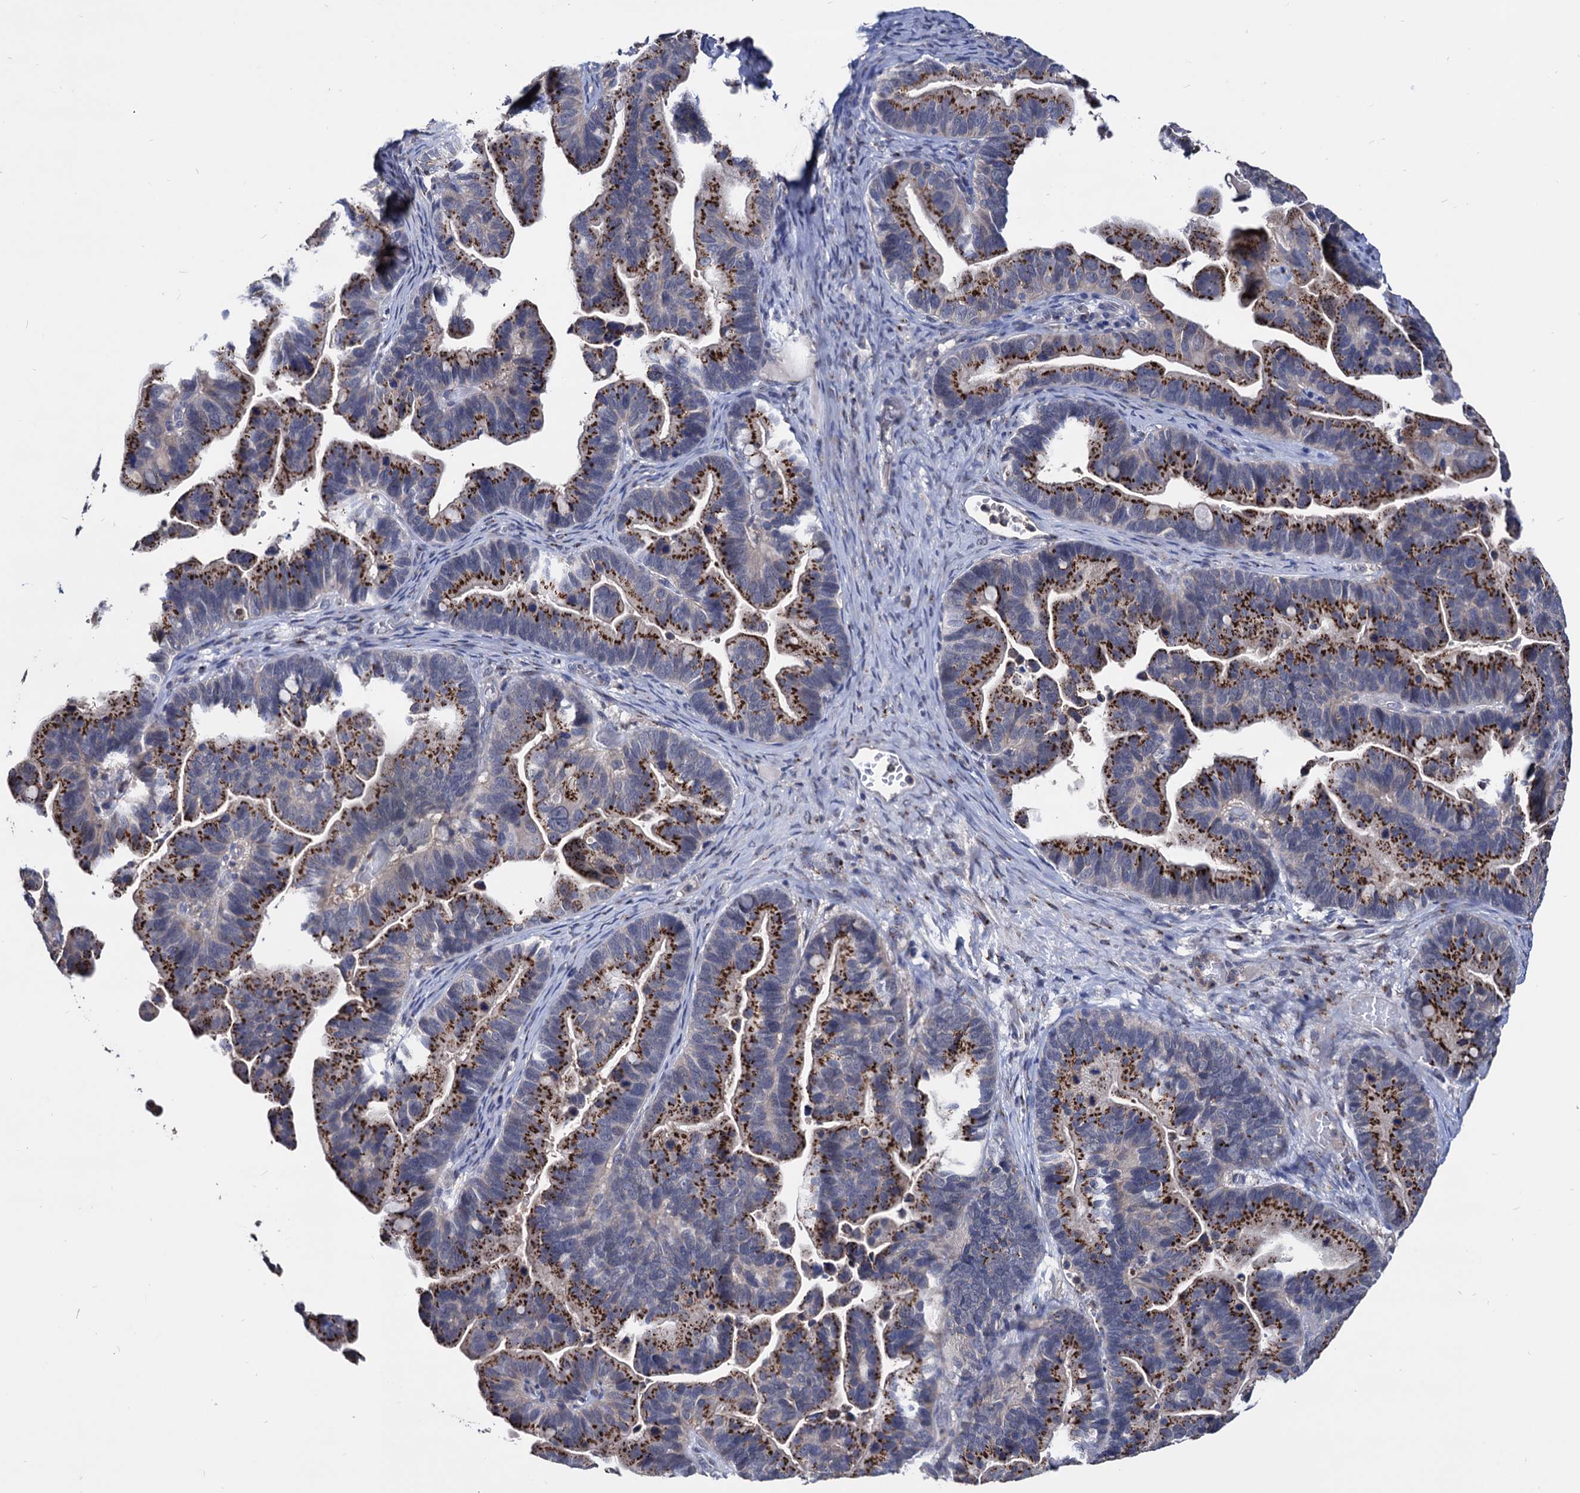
{"staining": {"intensity": "strong", "quantity": ">75%", "location": "cytoplasmic/membranous"}, "tissue": "ovarian cancer", "cell_type": "Tumor cells", "image_type": "cancer", "snomed": [{"axis": "morphology", "description": "Cystadenocarcinoma, serous, NOS"}, {"axis": "topography", "description": "Ovary"}], "caption": "Immunohistochemistry micrograph of neoplastic tissue: human ovarian cancer (serous cystadenocarcinoma) stained using immunohistochemistry shows high levels of strong protein expression localized specifically in the cytoplasmic/membranous of tumor cells, appearing as a cytoplasmic/membranous brown color.", "gene": "ESD", "patient": {"sex": "female", "age": 56}}